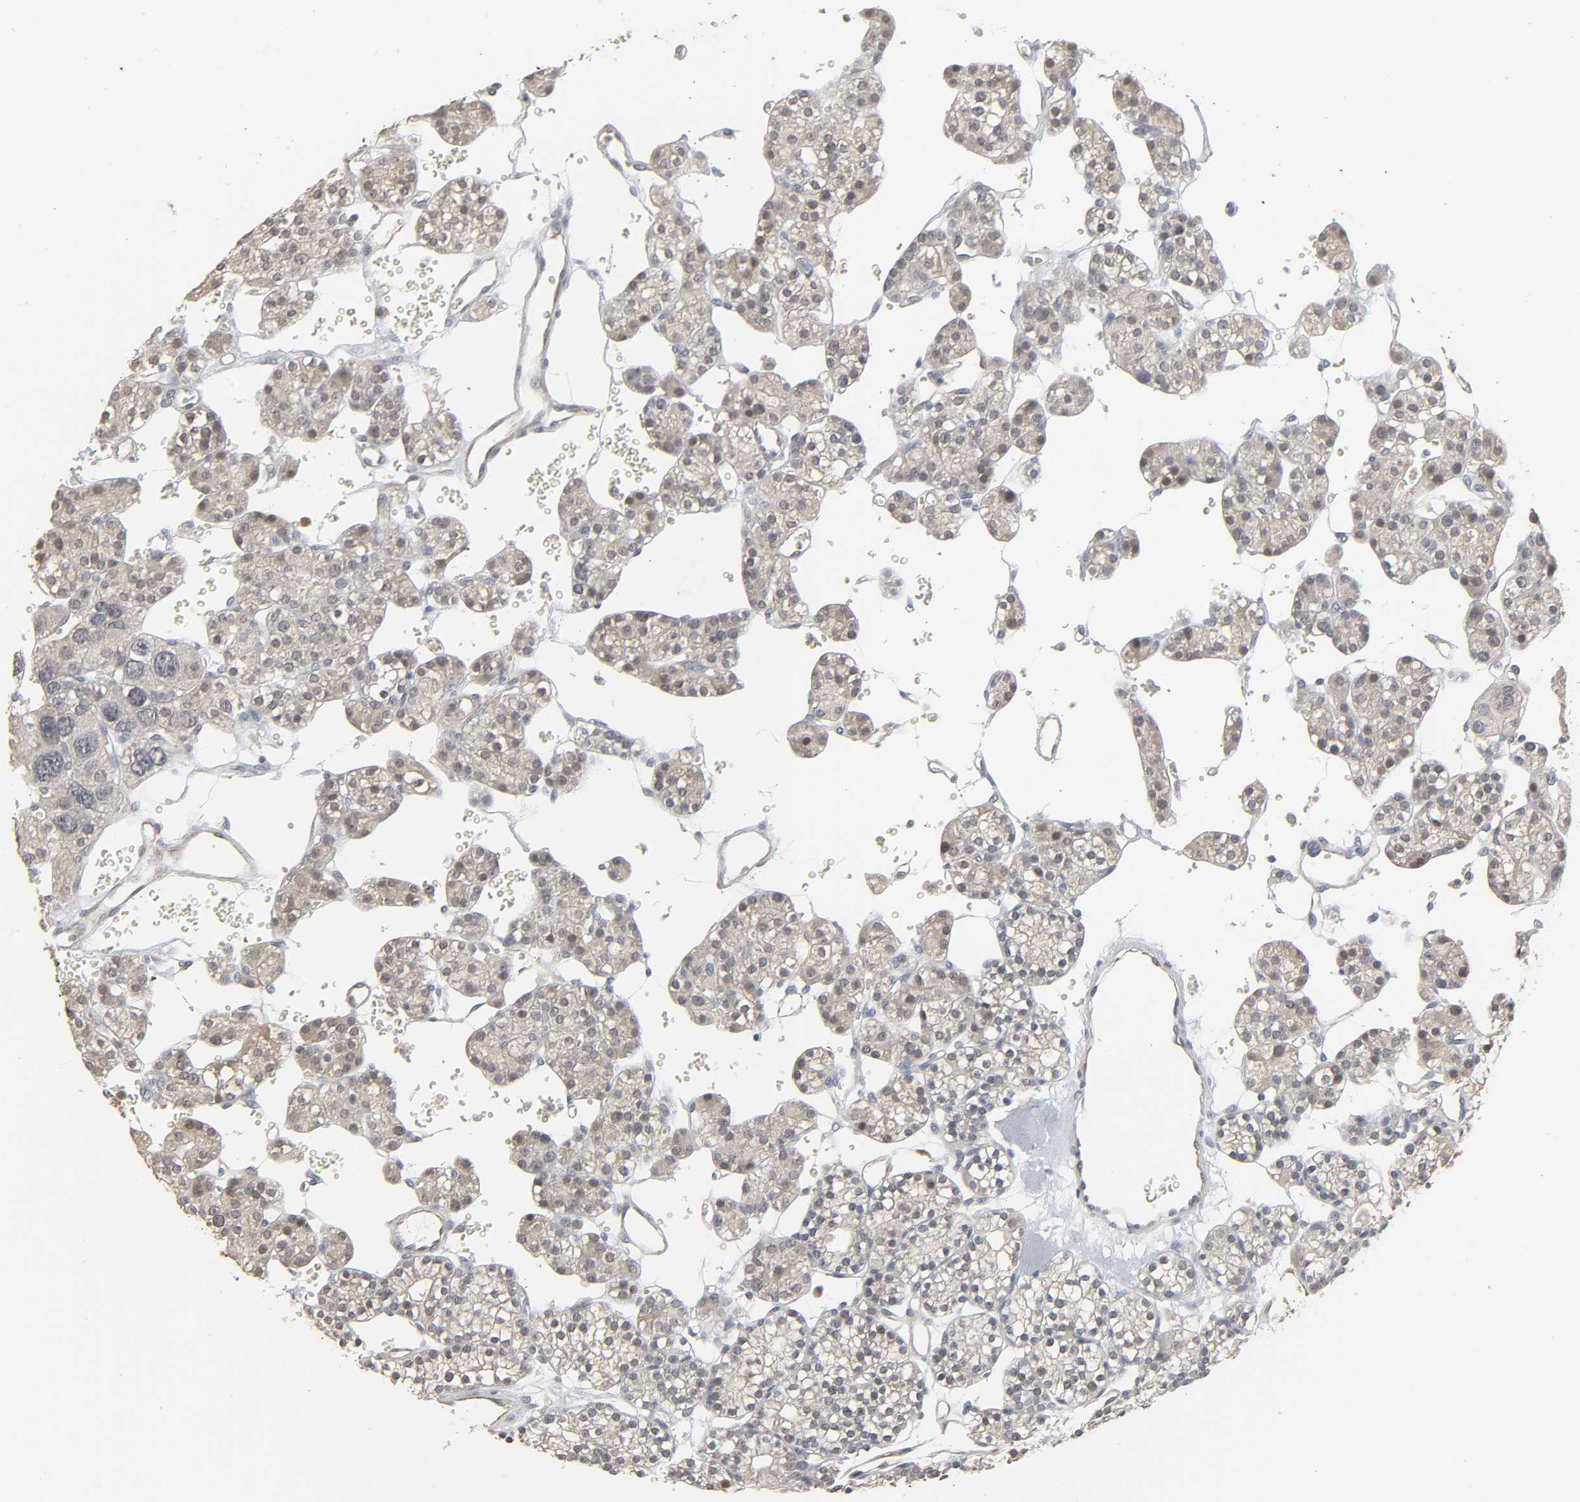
{"staining": {"intensity": "negative", "quantity": "none", "location": "none"}, "tissue": "parathyroid gland", "cell_type": "Glandular cells", "image_type": "normal", "snomed": [{"axis": "morphology", "description": "Normal tissue, NOS"}, {"axis": "topography", "description": "Parathyroid gland"}], "caption": "The immunohistochemistry histopathology image has no significant staining in glandular cells of parathyroid gland. (Brightfield microscopy of DAB immunohistochemistry (IHC) at high magnification).", "gene": "ZNF222", "patient": {"sex": "female", "age": 64}}